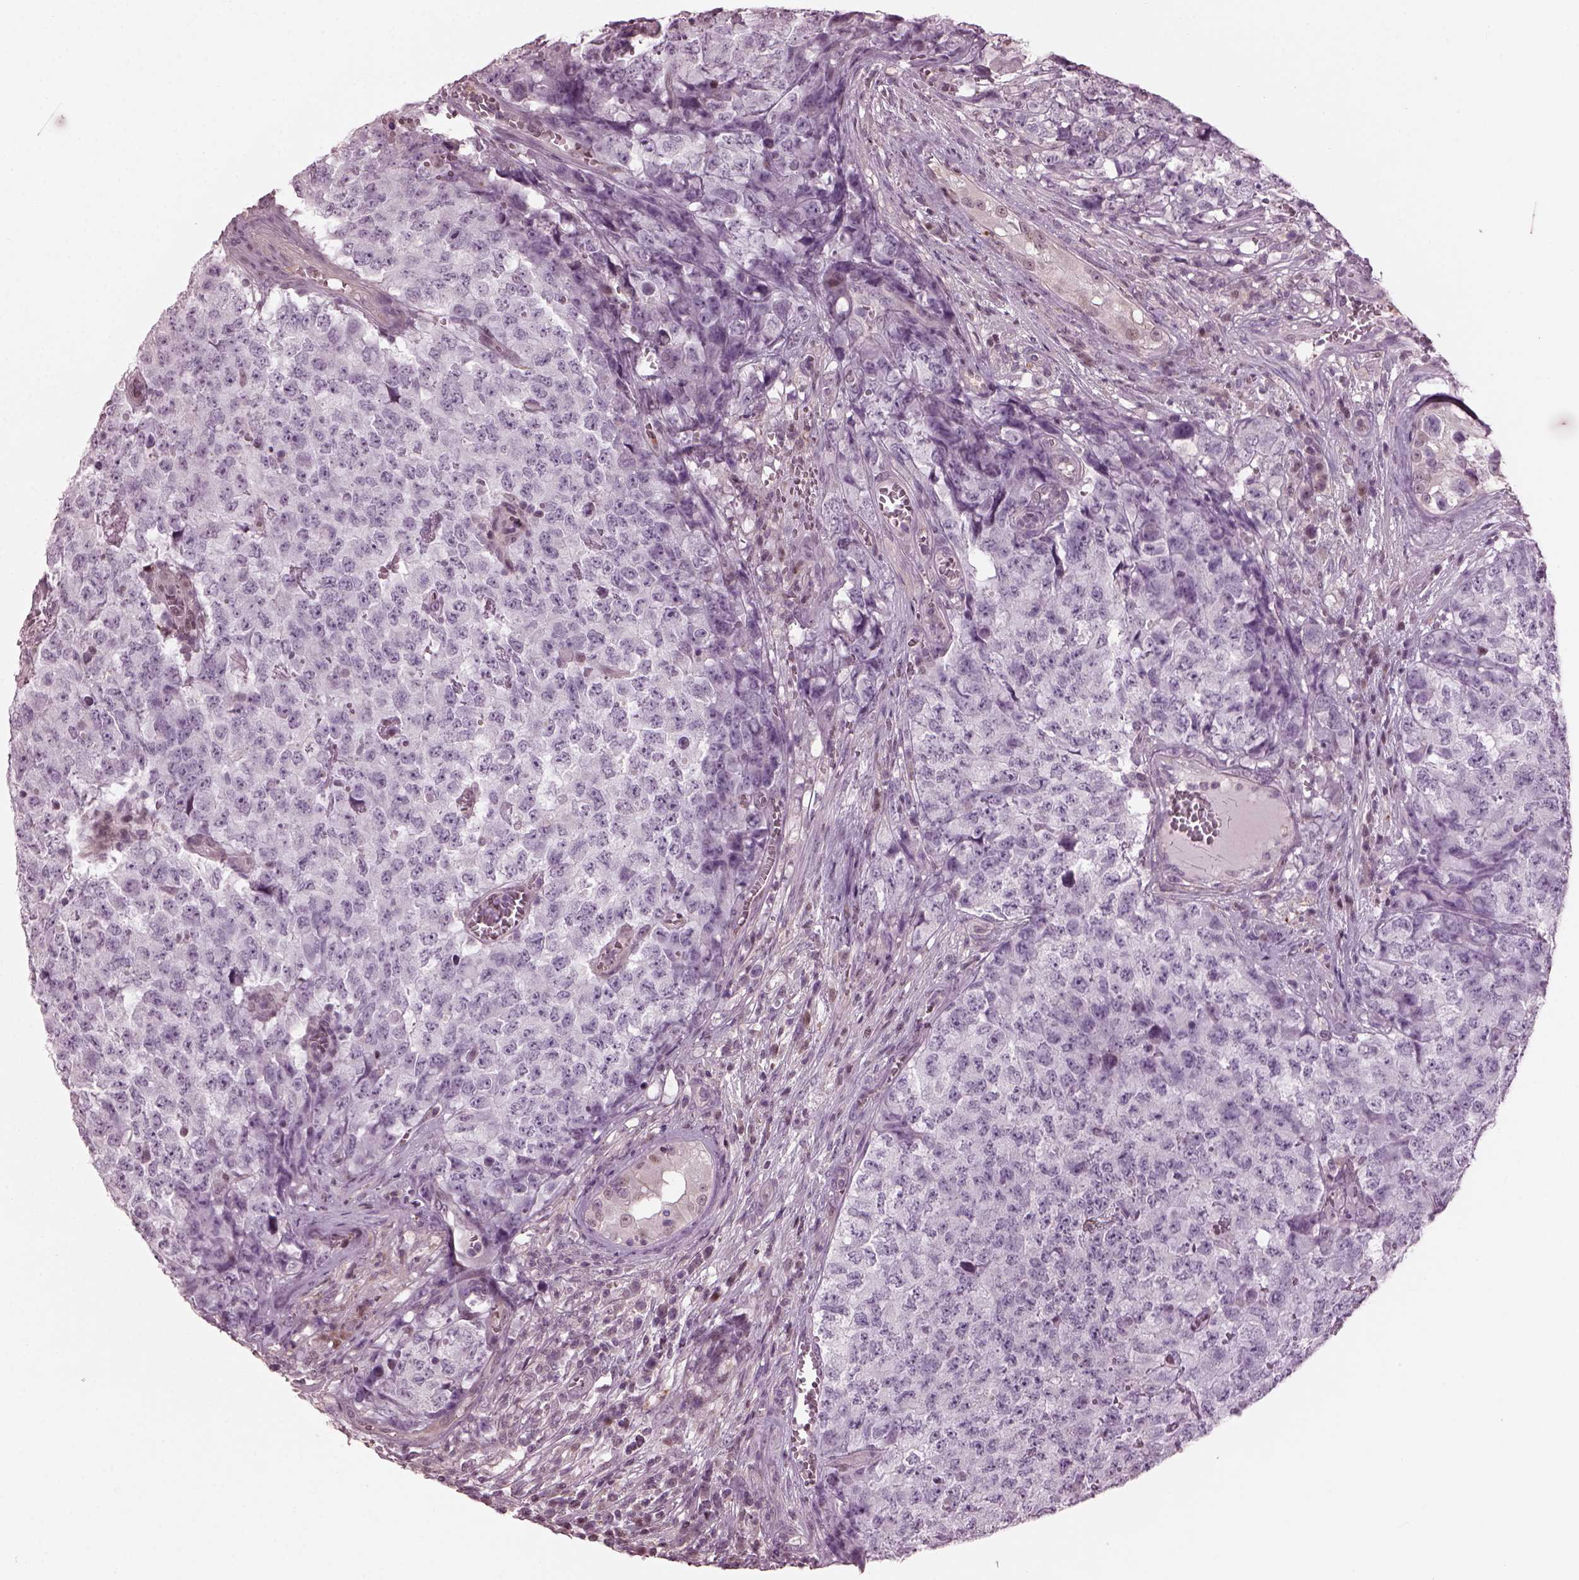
{"staining": {"intensity": "negative", "quantity": "none", "location": "none"}, "tissue": "testis cancer", "cell_type": "Tumor cells", "image_type": "cancer", "snomed": [{"axis": "morphology", "description": "Carcinoma, Embryonal, NOS"}, {"axis": "topography", "description": "Testis"}], "caption": "A high-resolution histopathology image shows immunohistochemistry (IHC) staining of testis embryonal carcinoma, which reveals no significant expression in tumor cells. (DAB (3,3'-diaminobenzidine) immunohistochemistry (IHC), high magnification).", "gene": "BFSP1", "patient": {"sex": "male", "age": 23}}